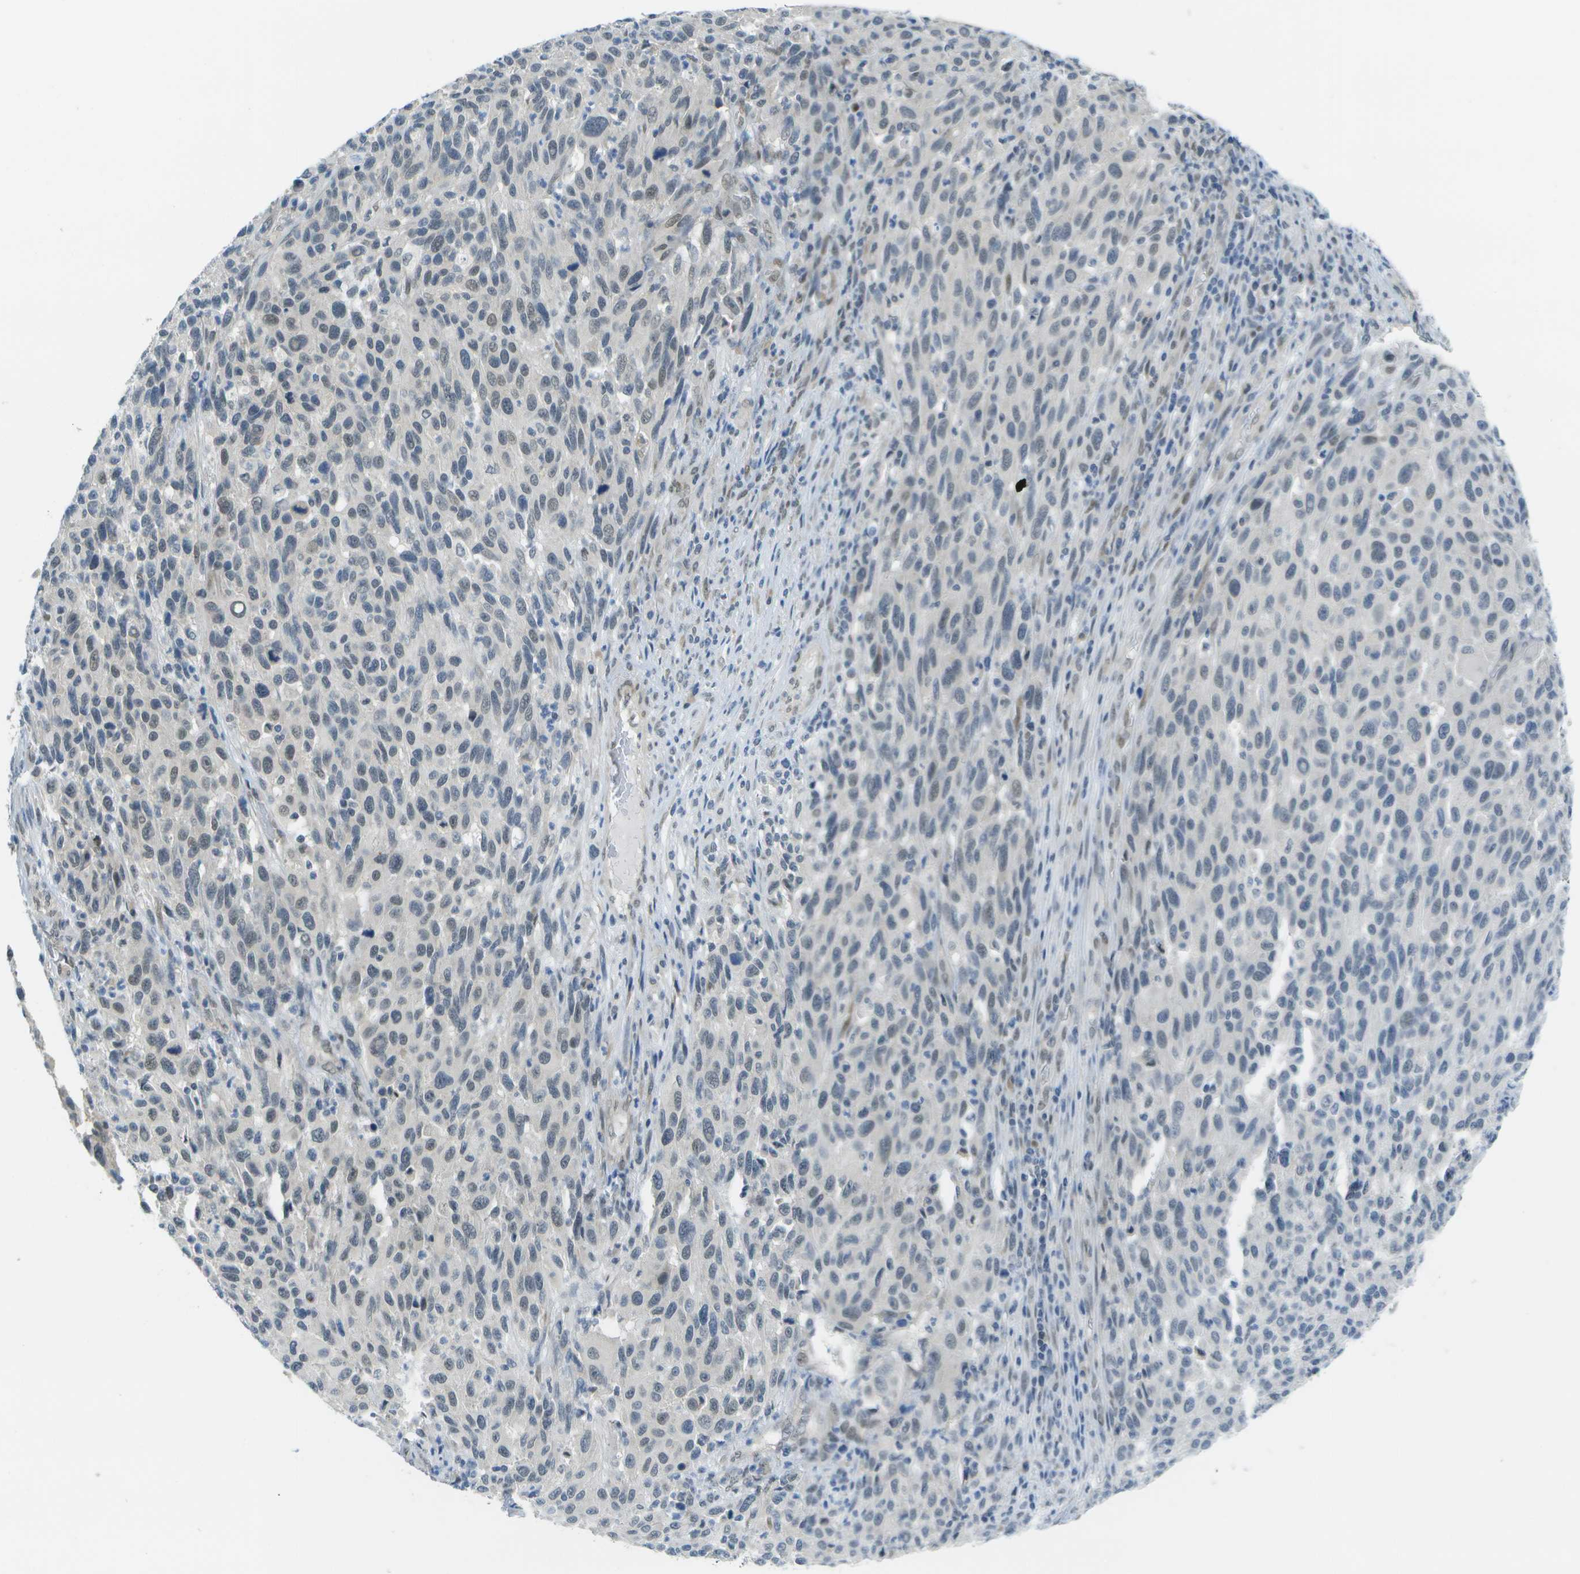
{"staining": {"intensity": "weak", "quantity": "<25%", "location": "nuclear"}, "tissue": "melanoma", "cell_type": "Tumor cells", "image_type": "cancer", "snomed": [{"axis": "morphology", "description": "Malignant melanoma, Metastatic site"}, {"axis": "topography", "description": "Lymph node"}], "caption": "Immunohistochemical staining of human melanoma shows no significant staining in tumor cells.", "gene": "ARID1B", "patient": {"sex": "male", "age": 61}}